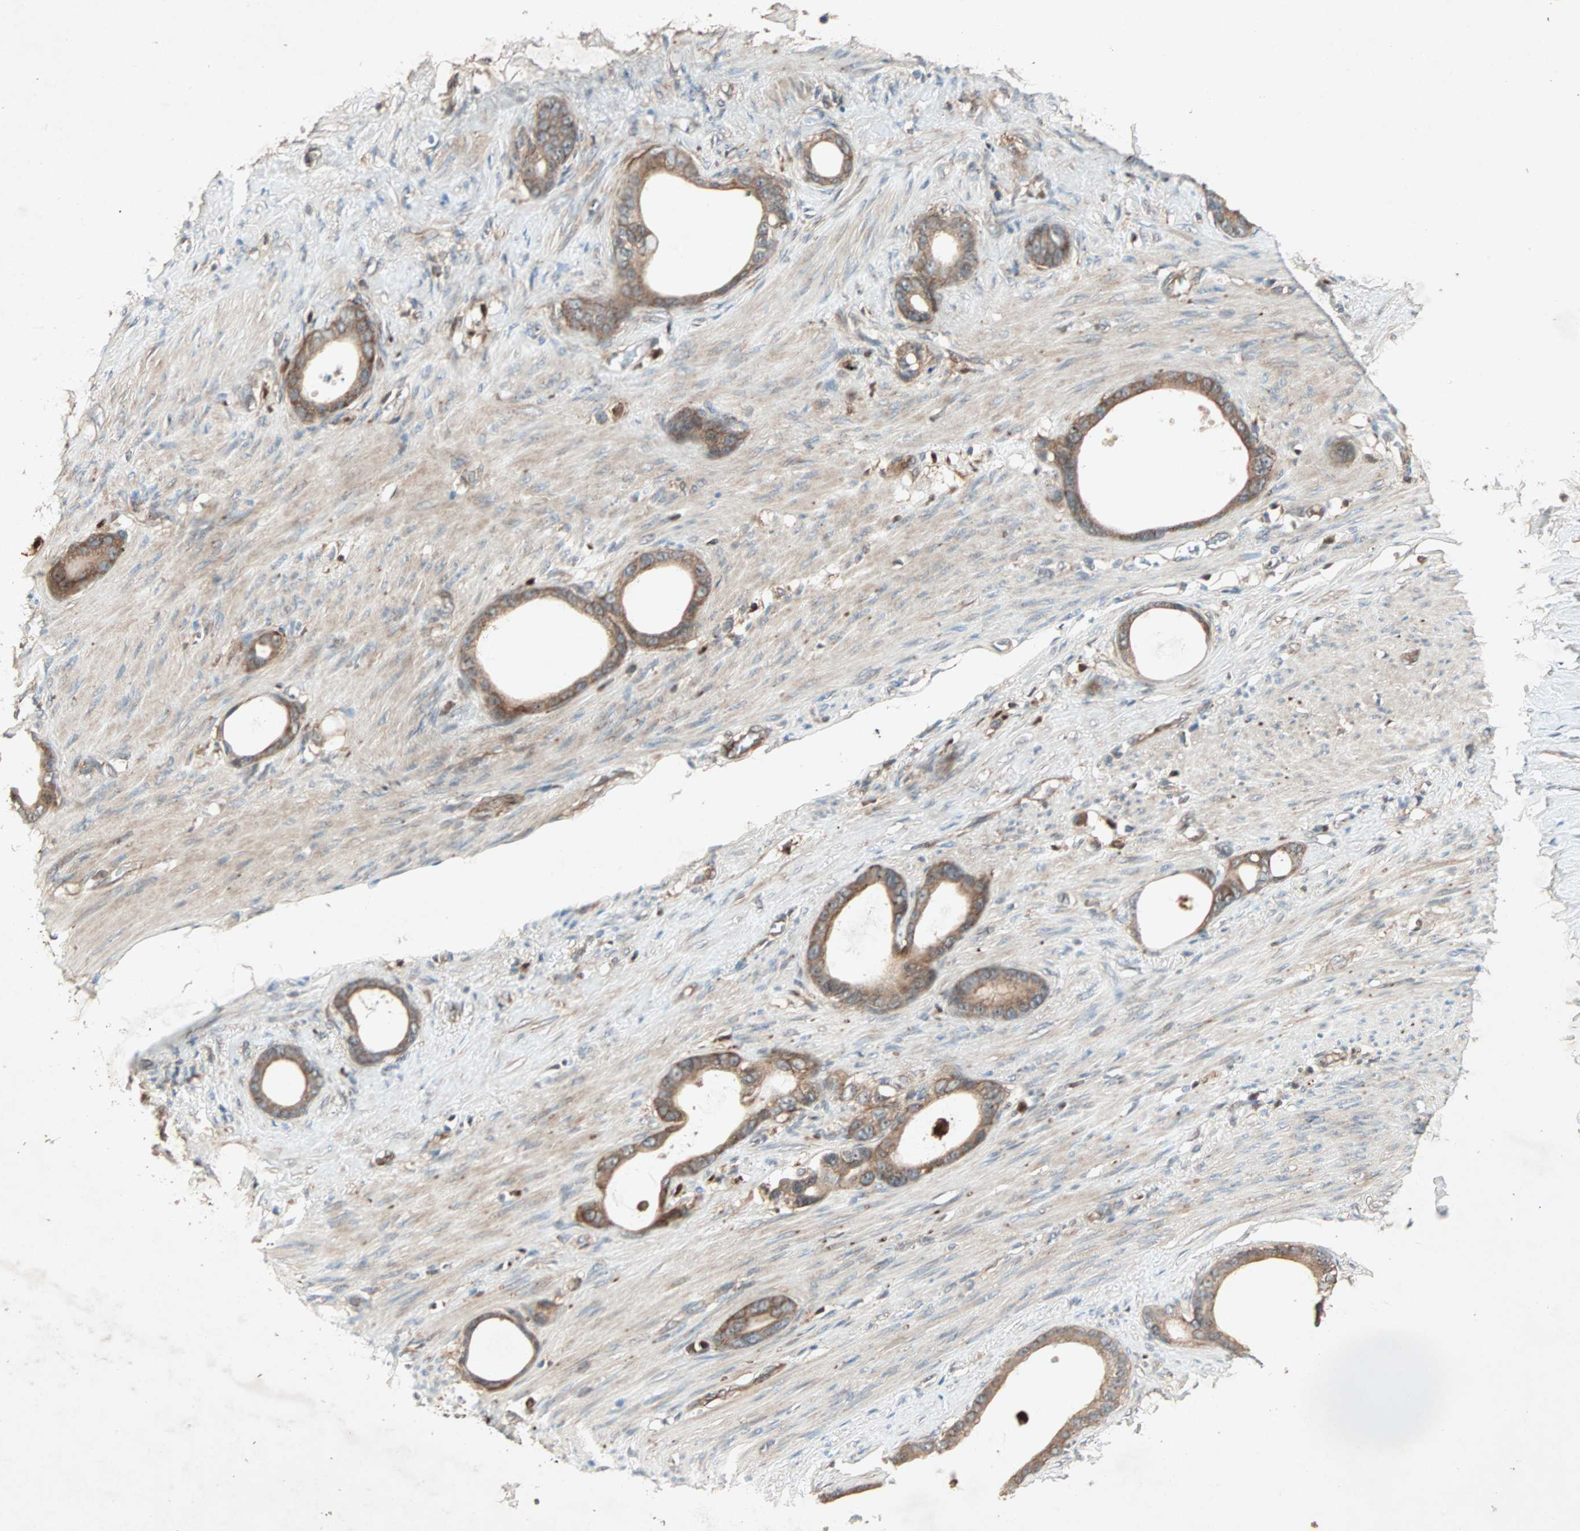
{"staining": {"intensity": "moderate", "quantity": ">75%", "location": "cytoplasmic/membranous"}, "tissue": "stomach cancer", "cell_type": "Tumor cells", "image_type": "cancer", "snomed": [{"axis": "morphology", "description": "Adenocarcinoma, NOS"}, {"axis": "topography", "description": "Stomach"}], "caption": "Immunohistochemical staining of stomach cancer (adenocarcinoma) displays moderate cytoplasmic/membranous protein positivity in approximately >75% of tumor cells.", "gene": "SDSL", "patient": {"sex": "female", "age": 75}}